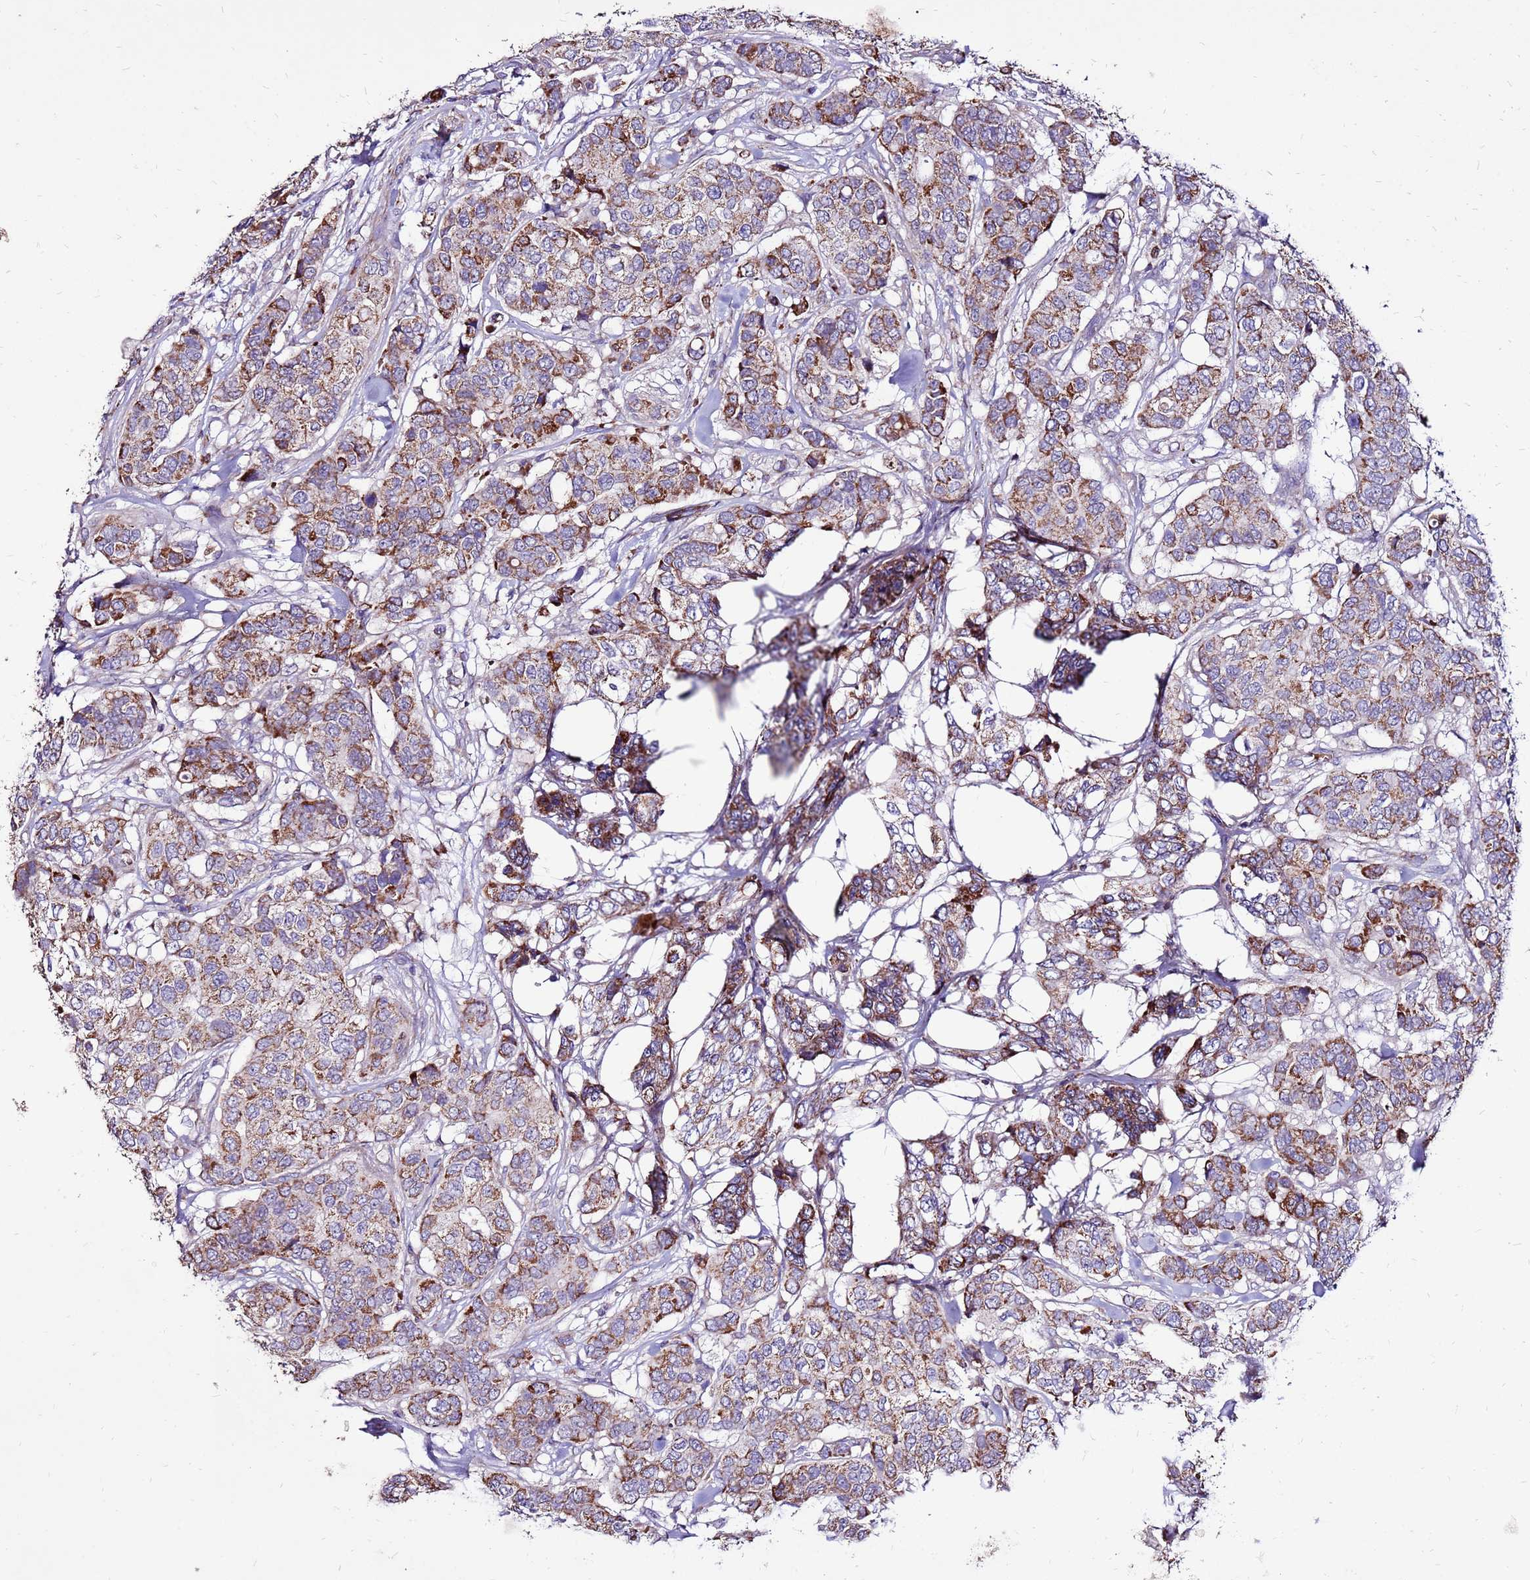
{"staining": {"intensity": "moderate", "quantity": "25%-75%", "location": "cytoplasmic/membranous"}, "tissue": "breast cancer", "cell_type": "Tumor cells", "image_type": "cancer", "snomed": [{"axis": "morphology", "description": "Lobular carcinoma"}, {"axis": "topography", "description": "Breast"}], "caption": "Approximately 25%-75% of tumor cells in breast lobular carcinoma exhibit moderate cytoplasmic/membranous protein positivity as visualized by brown immunohistochemical staining.", "gene": "SPSB3", "patient": {"sex": "female", "age": 51}}